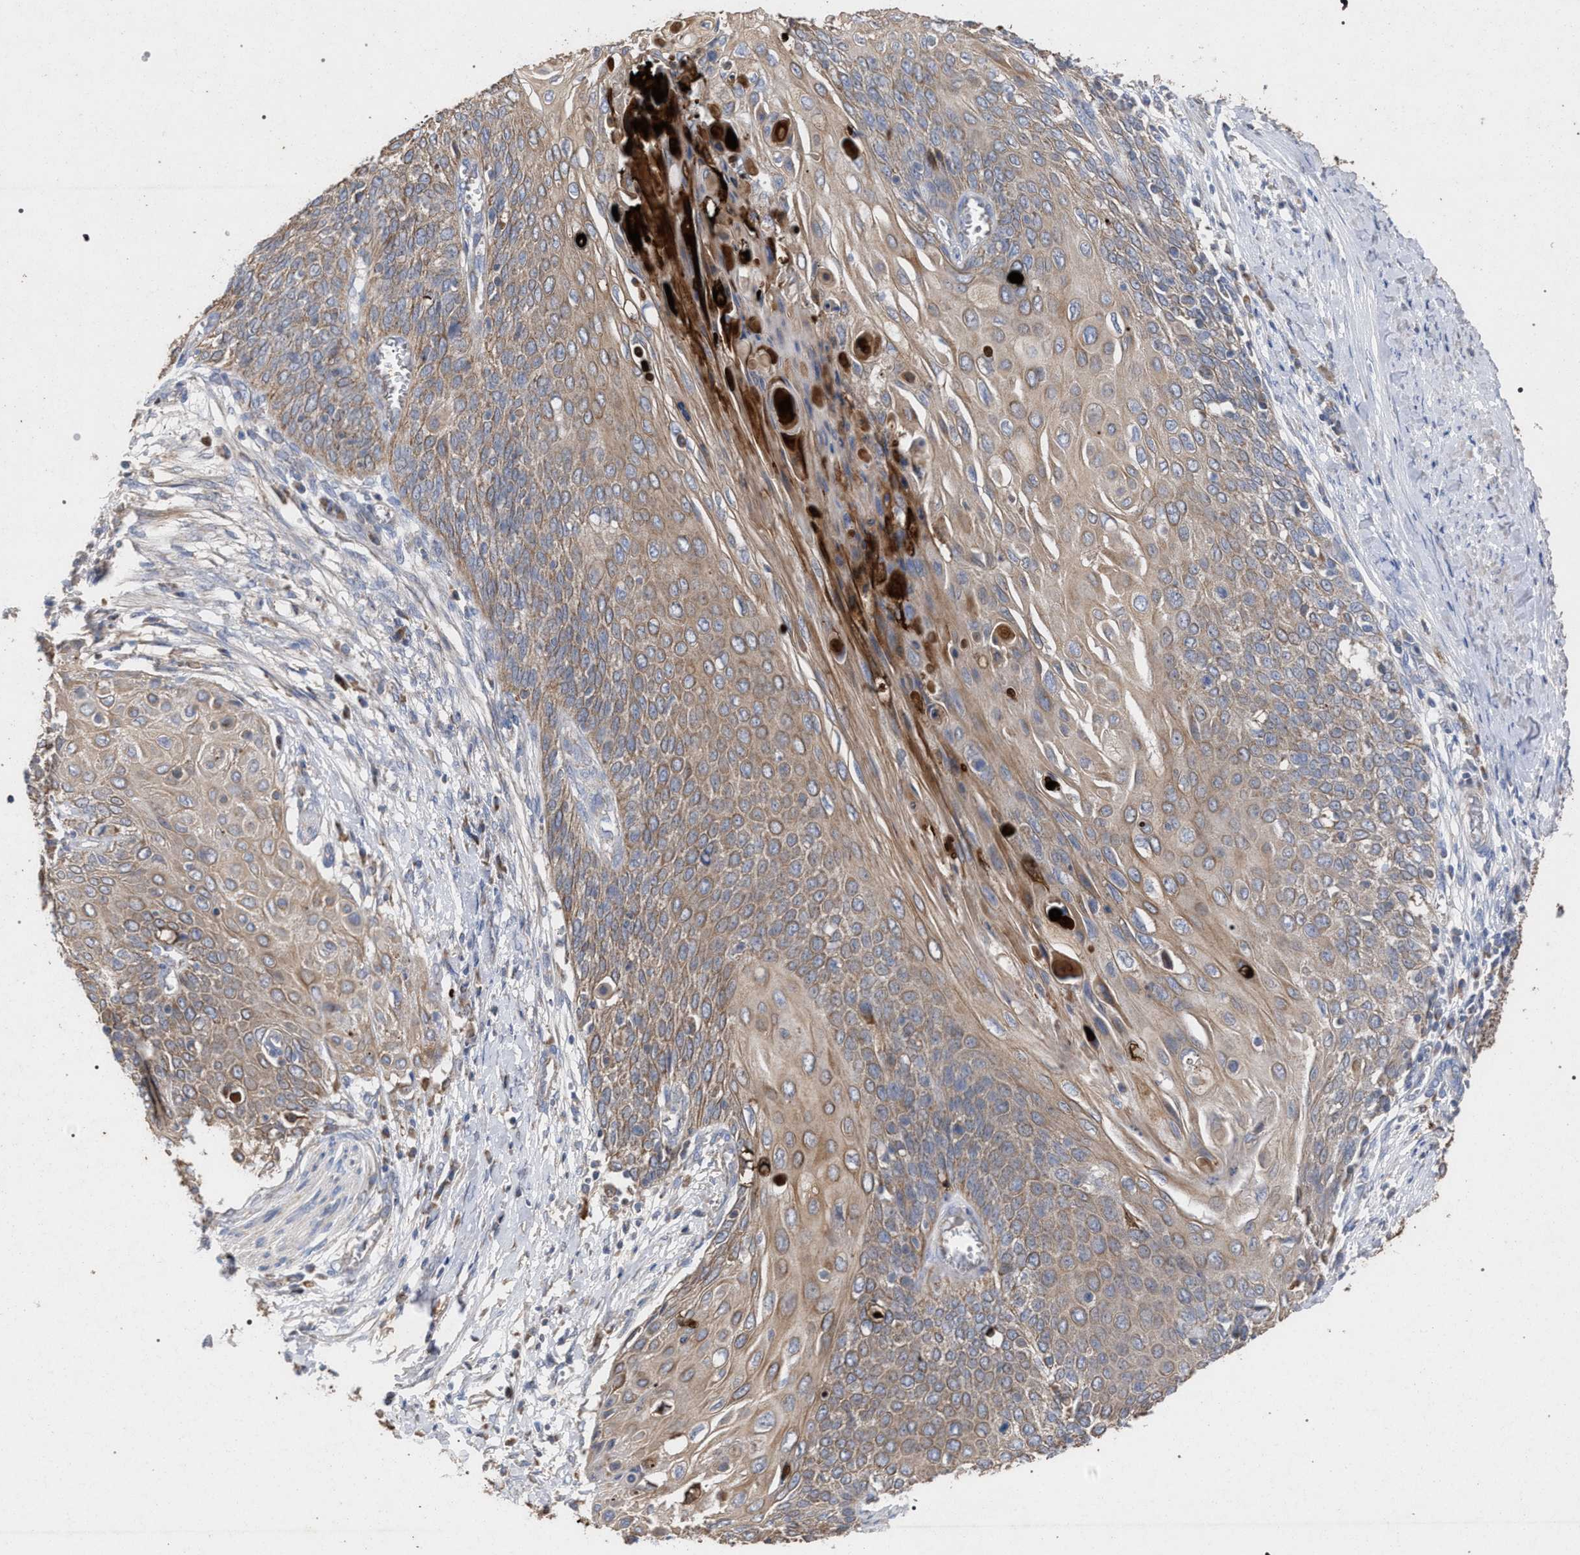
{"staining": {"intensity": "weak", "quantity": ">75%", "location": "cytoplasmic/membranous"}, "tissue": "cervical cancer", "cell_type": "Tumor cells", "image_type": "cancer", "snomed": [{"axis": "morphology", "description": "Squamous cell carcinoma, NOS"}, {"axis": "topography", "description": "Cervix"}], "caption": "Cervical cancer (squamous cell carcinoma) stained with DAB (3,3'-diaminobenzidine) immunohistochemistry (IHC) demonstrates low levels of weak cytoplasmic/membranous positivity in approximately >75% of tumor cells. (DAB (3,3'-diaminobenzidine) IHC with brightfield microscopy, high magnification).", "gene": "BCL2L12", "patient": {"sex": "female", "age": 39}}